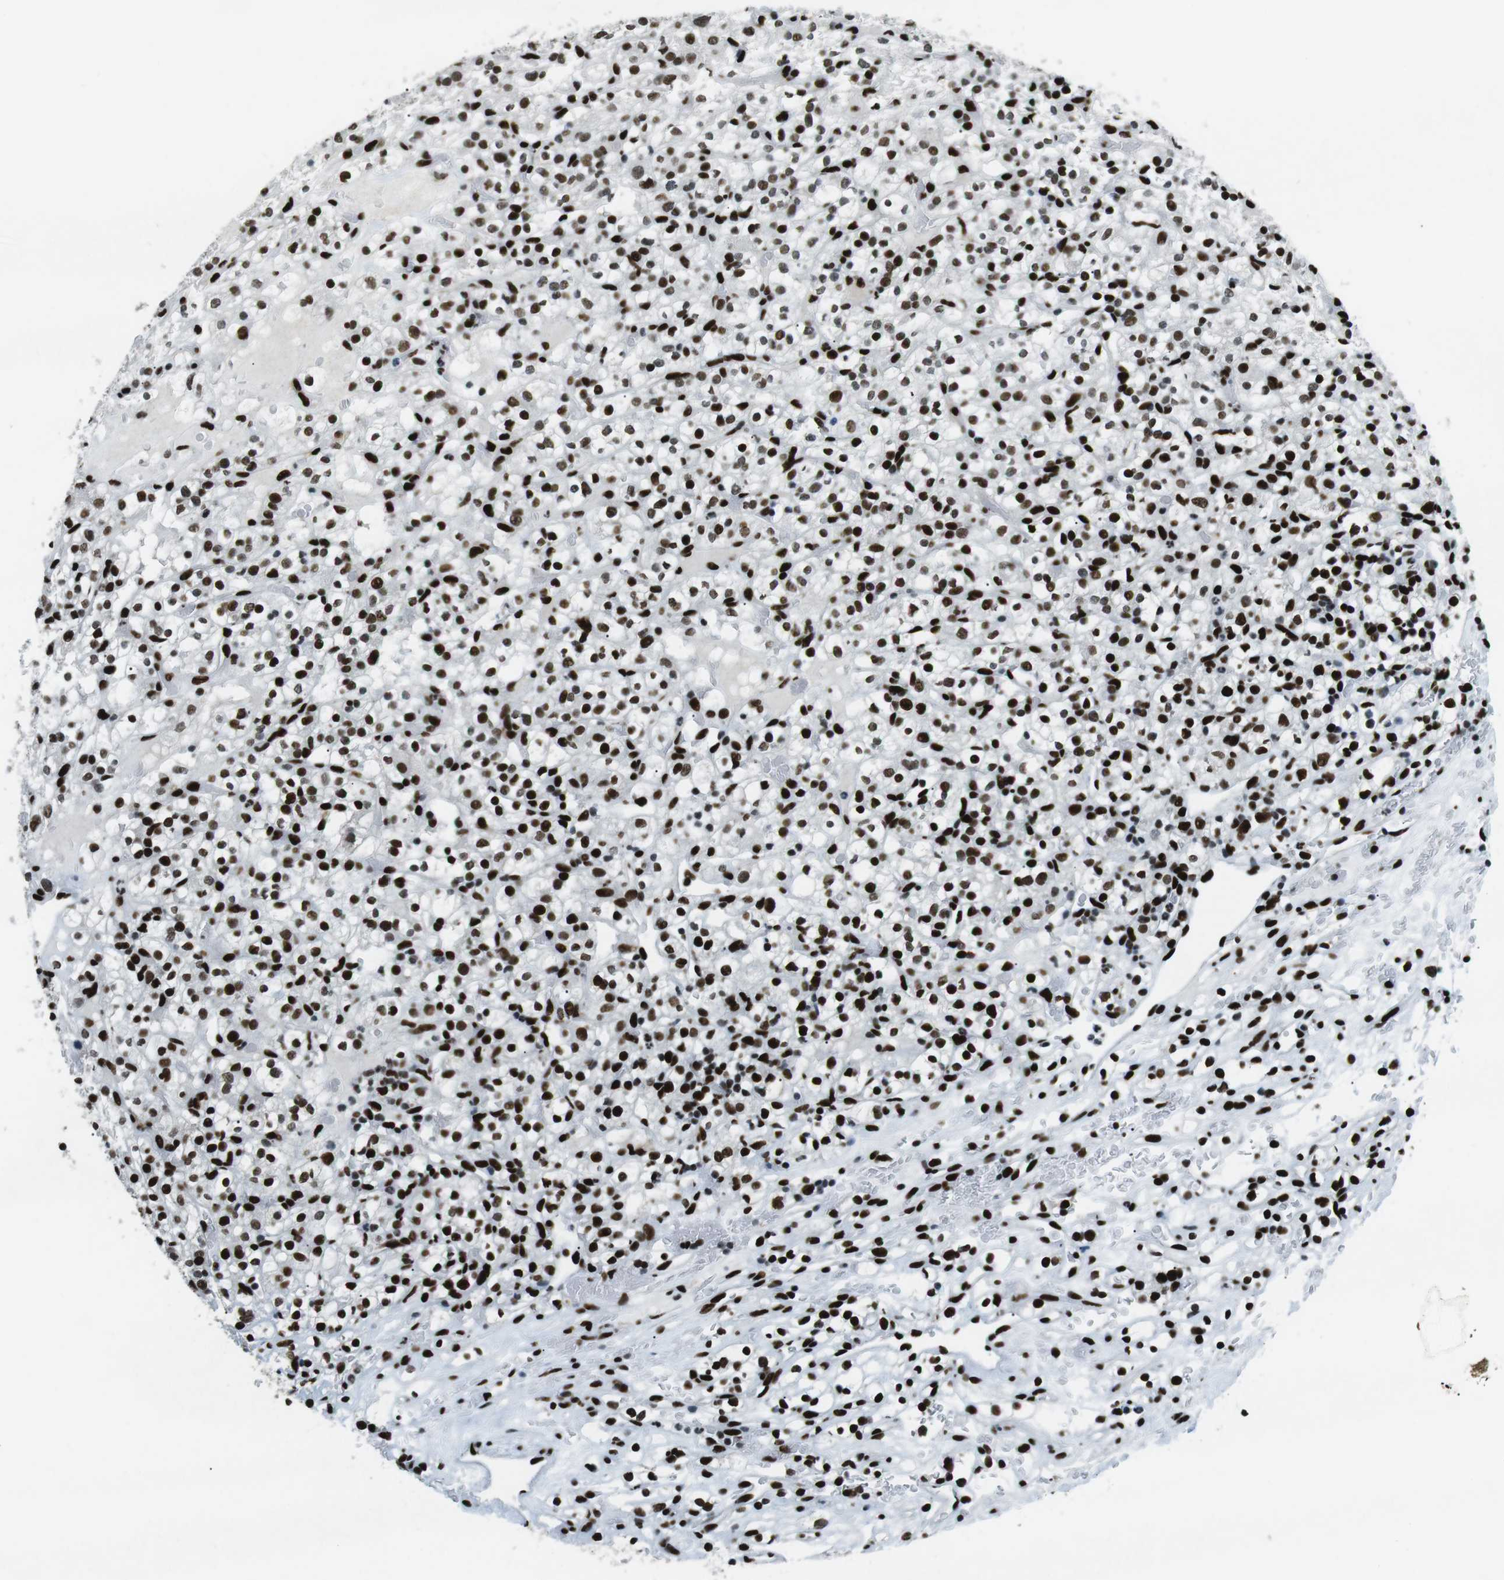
{"staining": {"intensity": "strong", "quantity": ">75%", "location": "nuclear"}, "tissue": "renal cancer", "cell_type": "Tumor cells", "image_type": "cancer", "snomed": [{"axis": "morphology", "description": "Normal tissue, NOS"}, {"axis": "morphology", "description": "Adenocarcinoma, NOS"}, {"axis": "topography", "description": "Kidney"}], "caption": "Immunohistochemical staining of adenocarcinoma (renal) displays high levels of strong nuclear staining in approximately >75% of tumor cells.", "gene": "PML", "patient": {"sex": "female", "age": 72}}